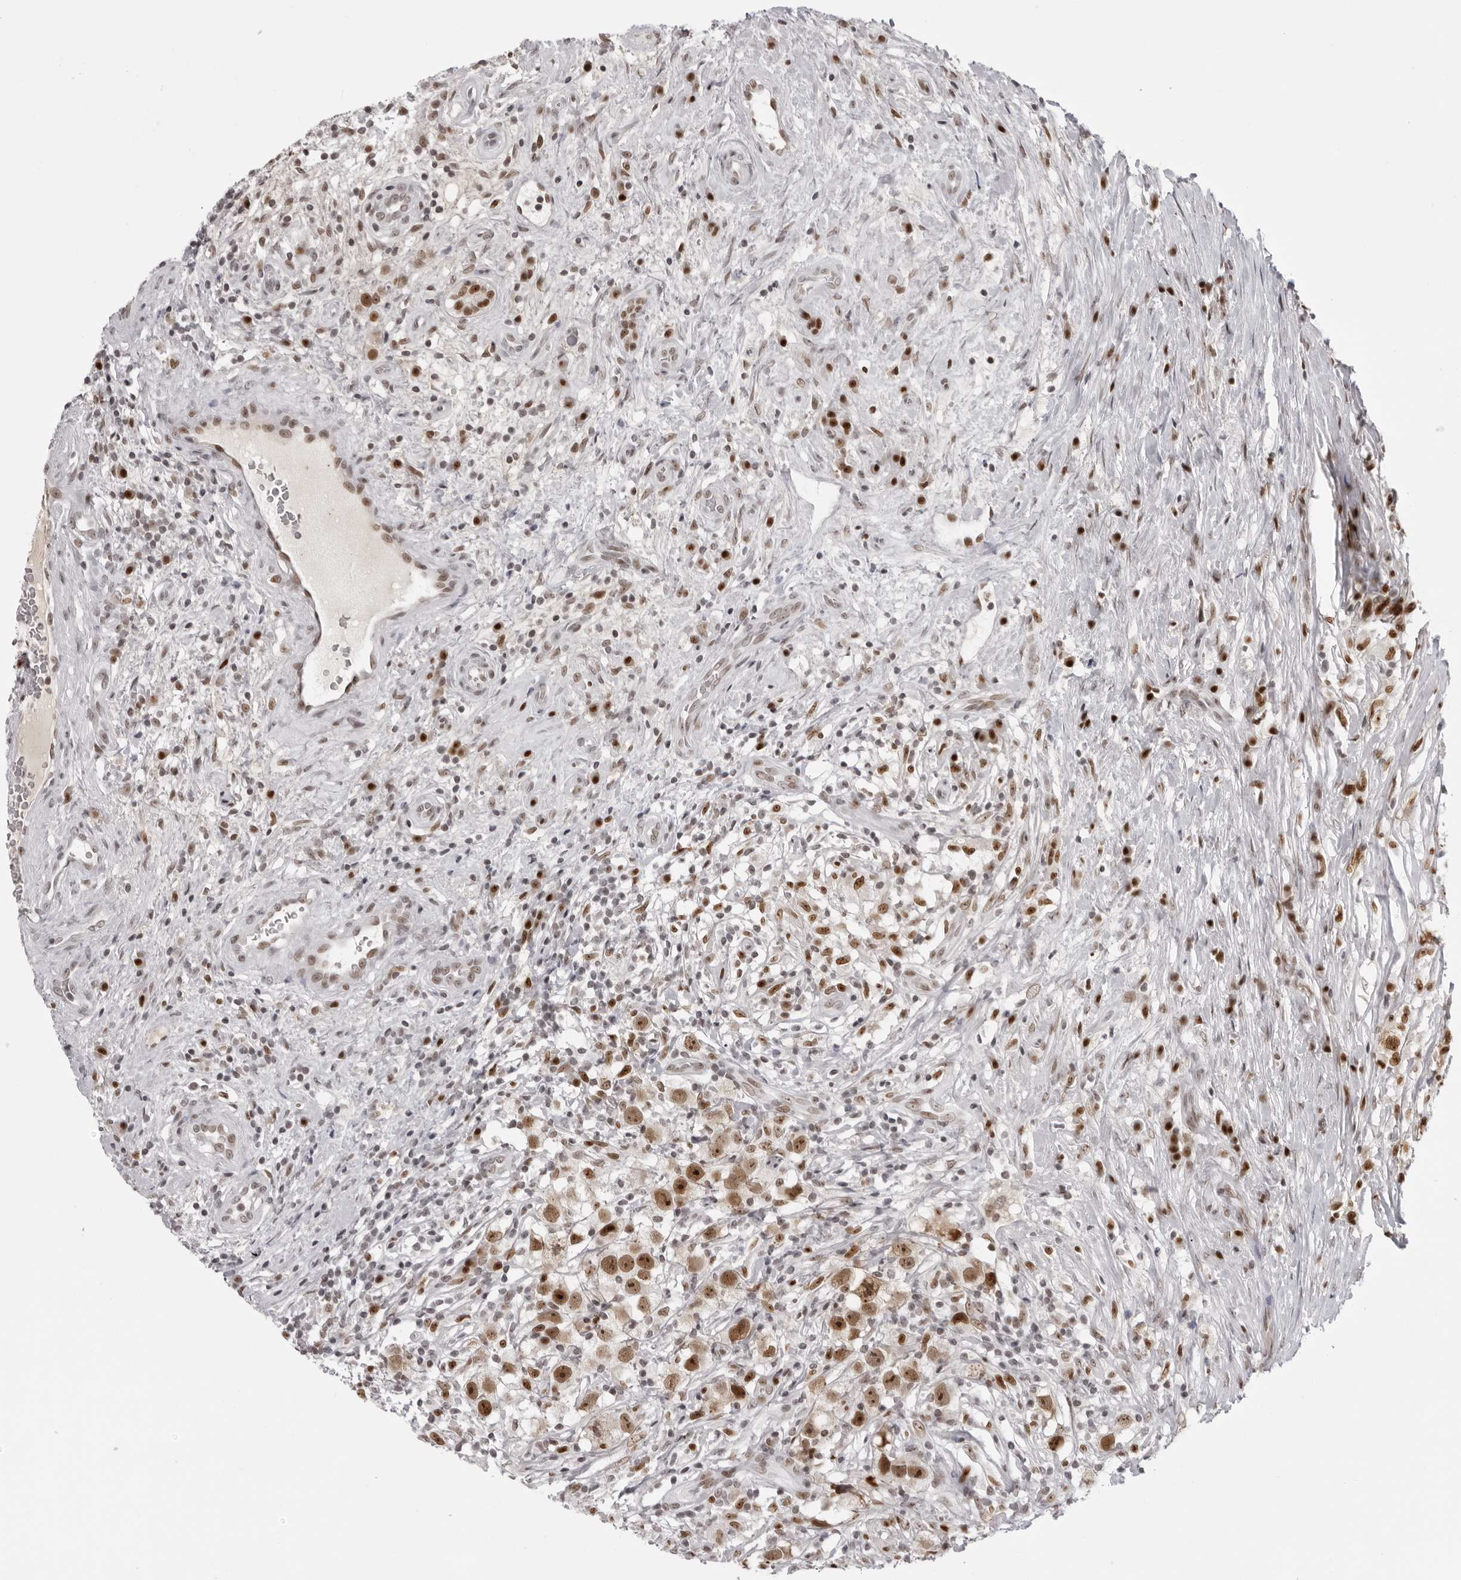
{"staining": {"intensity": "moderate", "quantity": ">75%", "location": "nuclear"}, "tissue": "testis cancer", "cell_type": "Tumor cells", "image_type": "cancer", "snomed": [{"axis": "morphology", "description": "Seminoma, NOS"}, {"axis": "topography", "description": "Testis"}], "caption": "A brown stain labels moderate nuclear positivity of a protein in seminoma (testis) tumor cells.", "gene": "HEXIM2", "patient": {"sex": "male", "age": 49}}